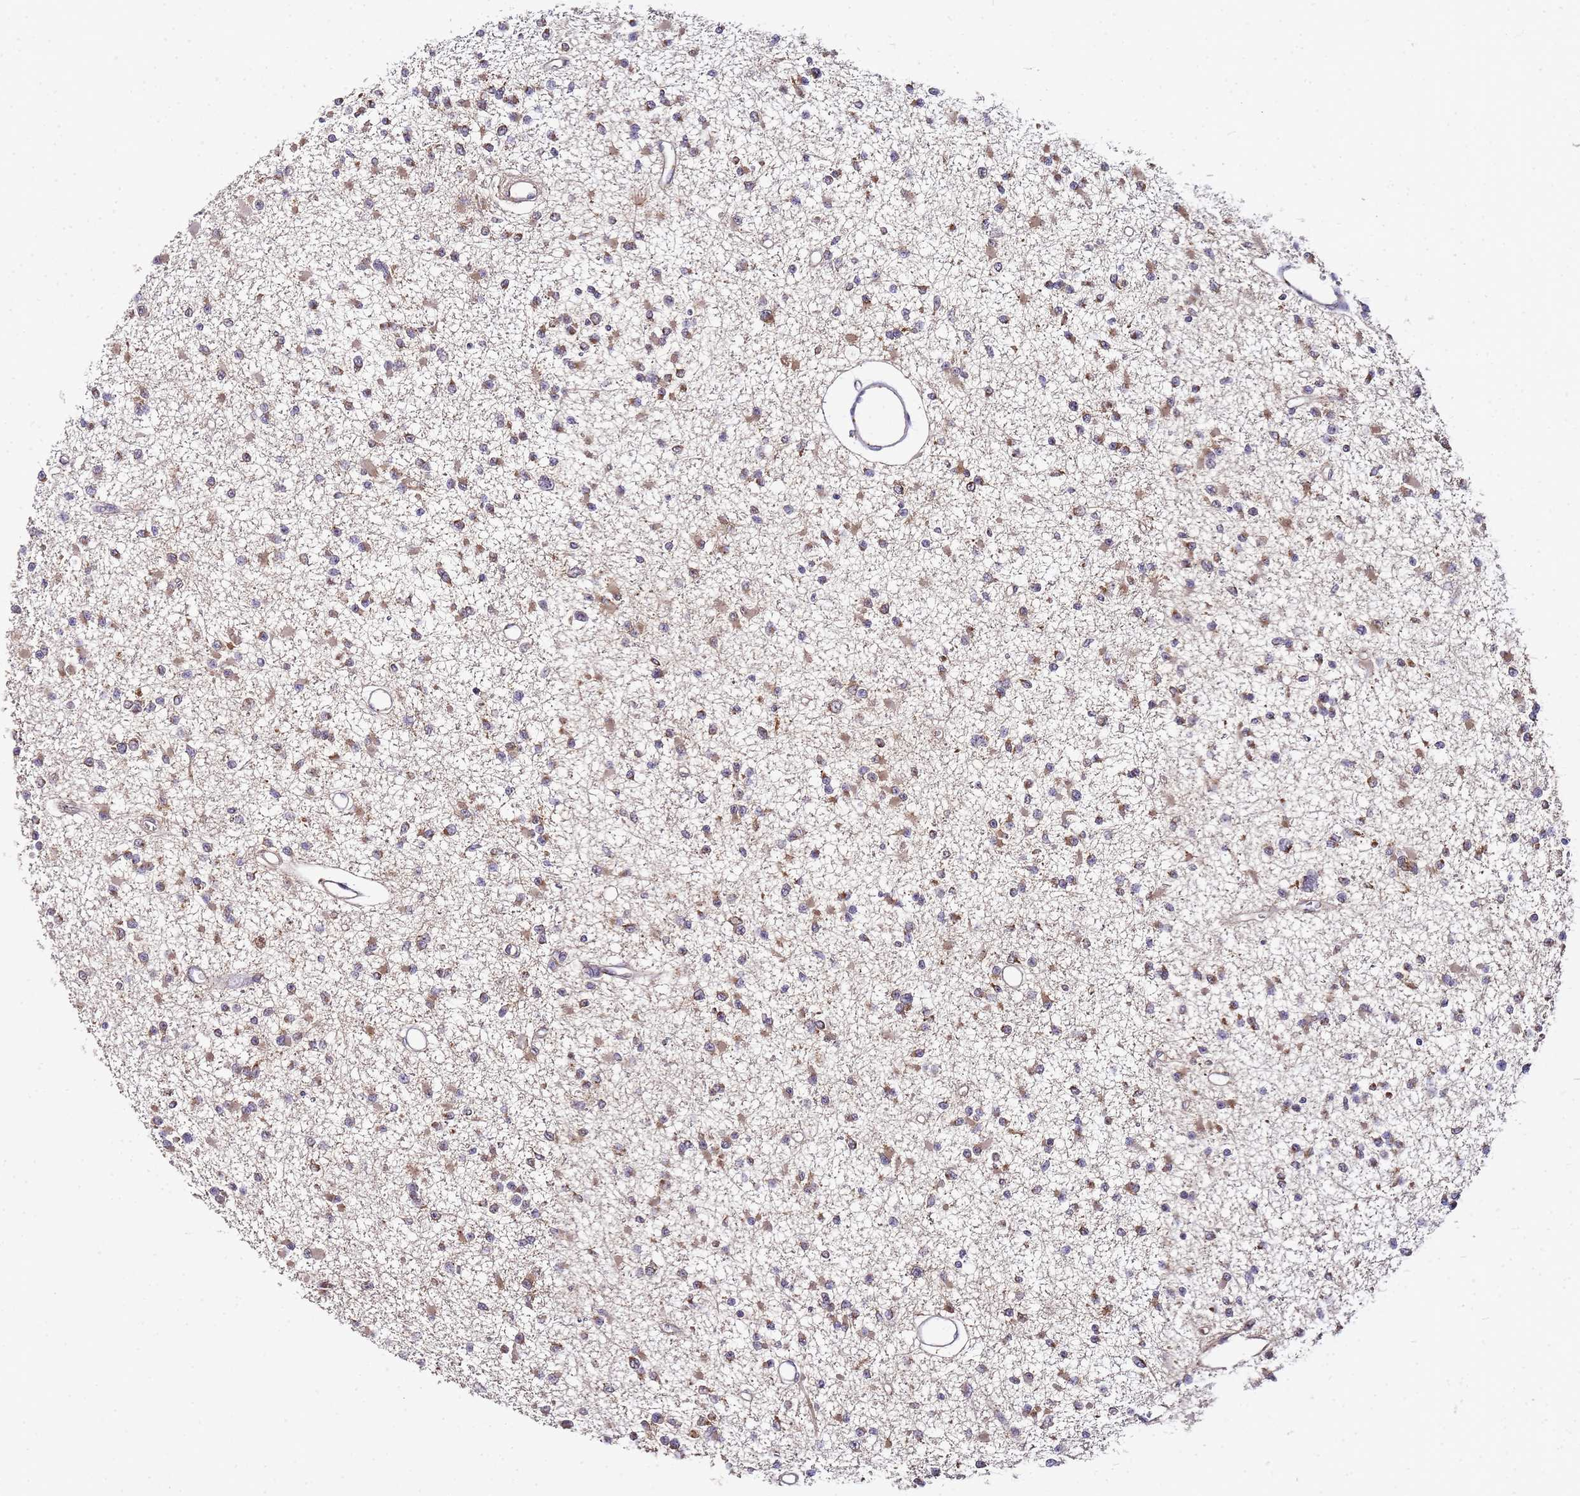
{"staining": {"intensity": "weak", "quantity": "25%-75%", "location": "cytoplasmic/membranous"}, "tissue": "glioma", "cell_type": "Tumor cells", "image_type": "cancer", "snomed": [{"axis": "morphology", "description": "Glioma, malignant, Low grade"}, {"axis": "topography", "description": "Brain"}], "caption": "Malignant low-grade glioma was stained to show a protein in brown. There is low levels of weak cytoplasmic/membranous positivity in approximately 25%-75% of tumor cells.", "gene": "MRPL49", "patient": {"sex": "female", "age": 22}}